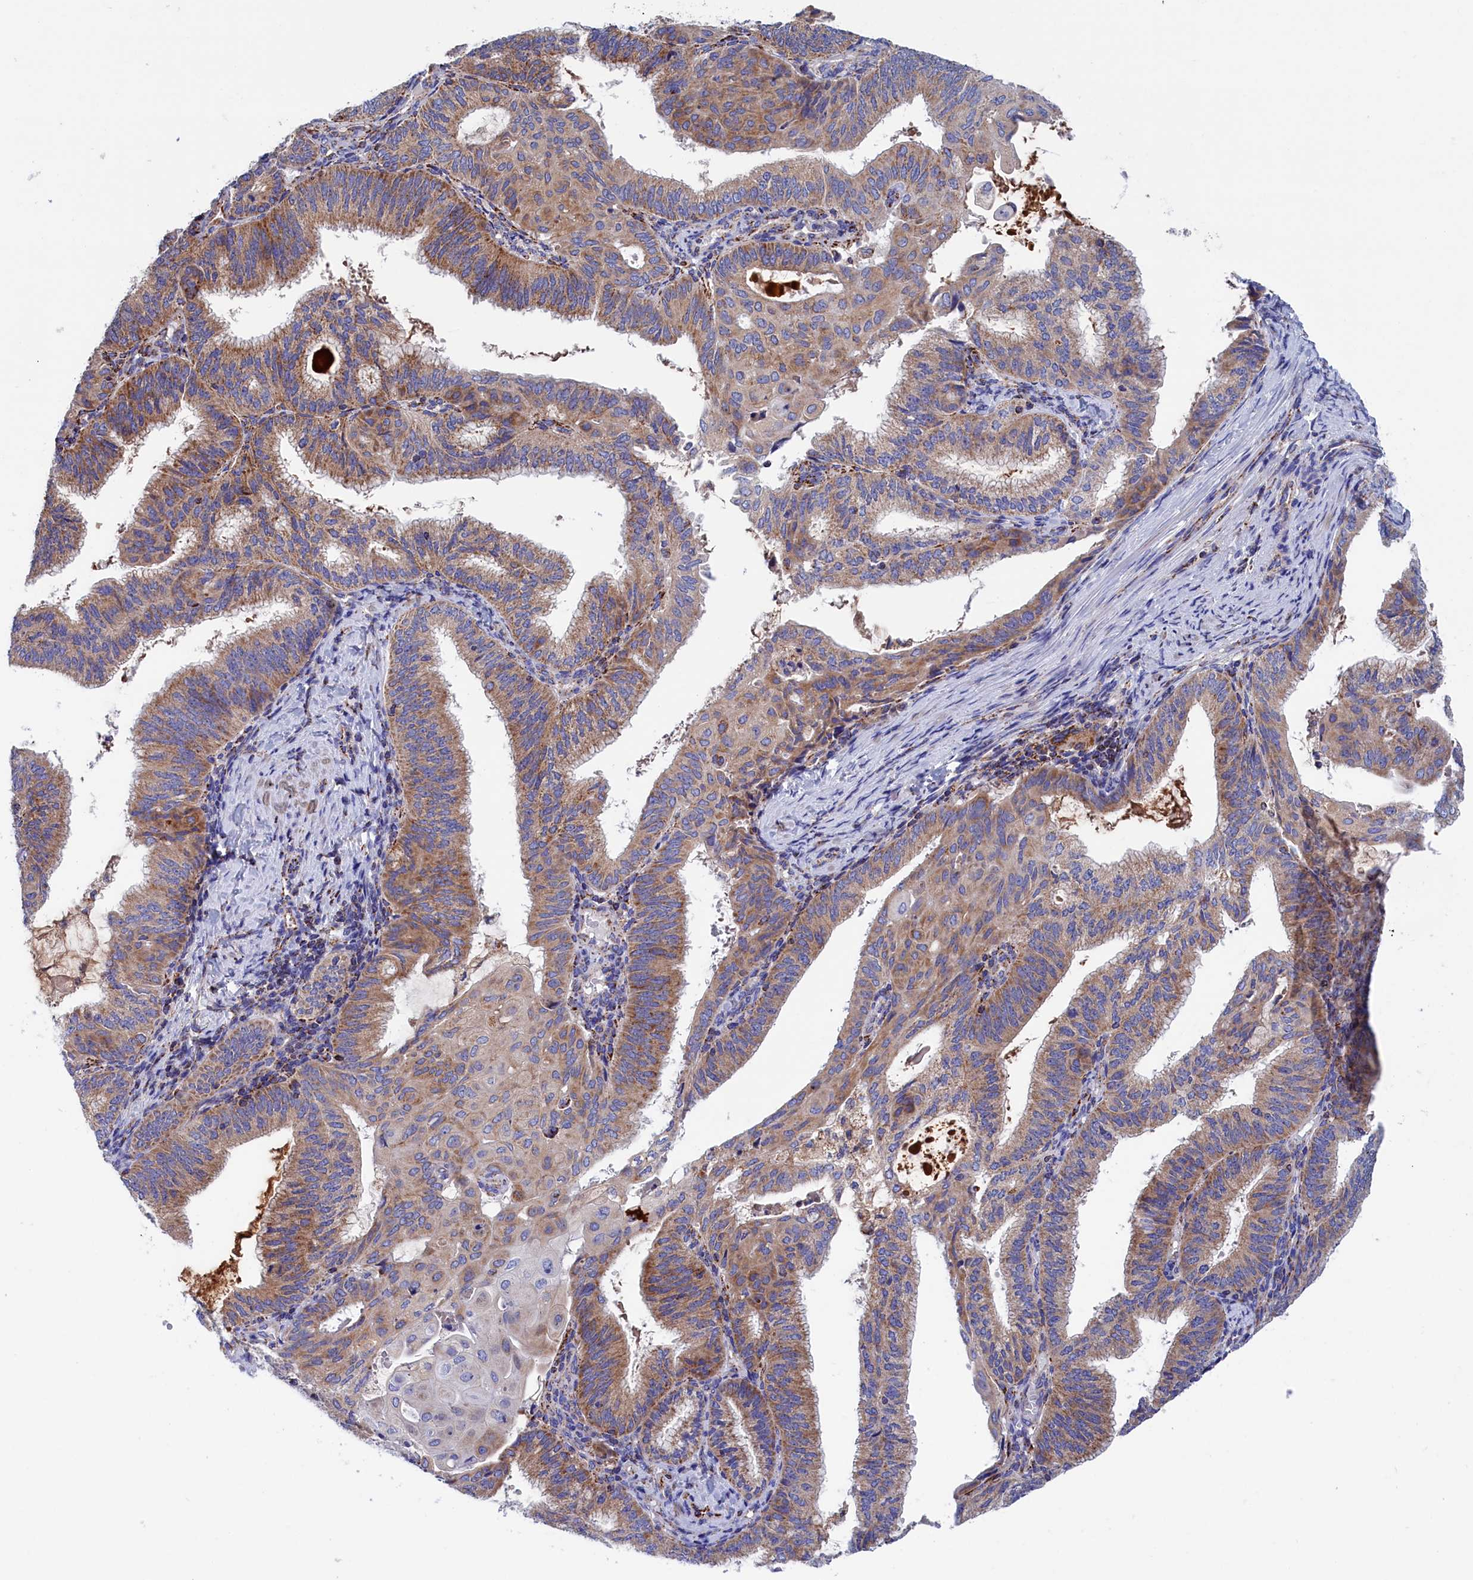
{"staining": {"intensity": "moderate", "quantity": ">75%", "location": "cytoplasmic/membranous"}, "tissue": "endometrial cancer", "cell_type": "Tumor cells", "image_type": "cancer", "snomed": [{"axis": "morphology", "description": "Adenocarcinoma, NOS"}, {"axis": "topography", "description": "Endometrium"}], "caption": "Immunohistochemistry of human adenocarcinoma (endometrial) displays medium levels of moderate cytoplasmic/membranous positivity in approximately >75% of tumor cells. (Brightfield microscopy of DAB IHC at high magnification).", "gene": "WDR83", "patient": {"sex": "female", "age": 49}}